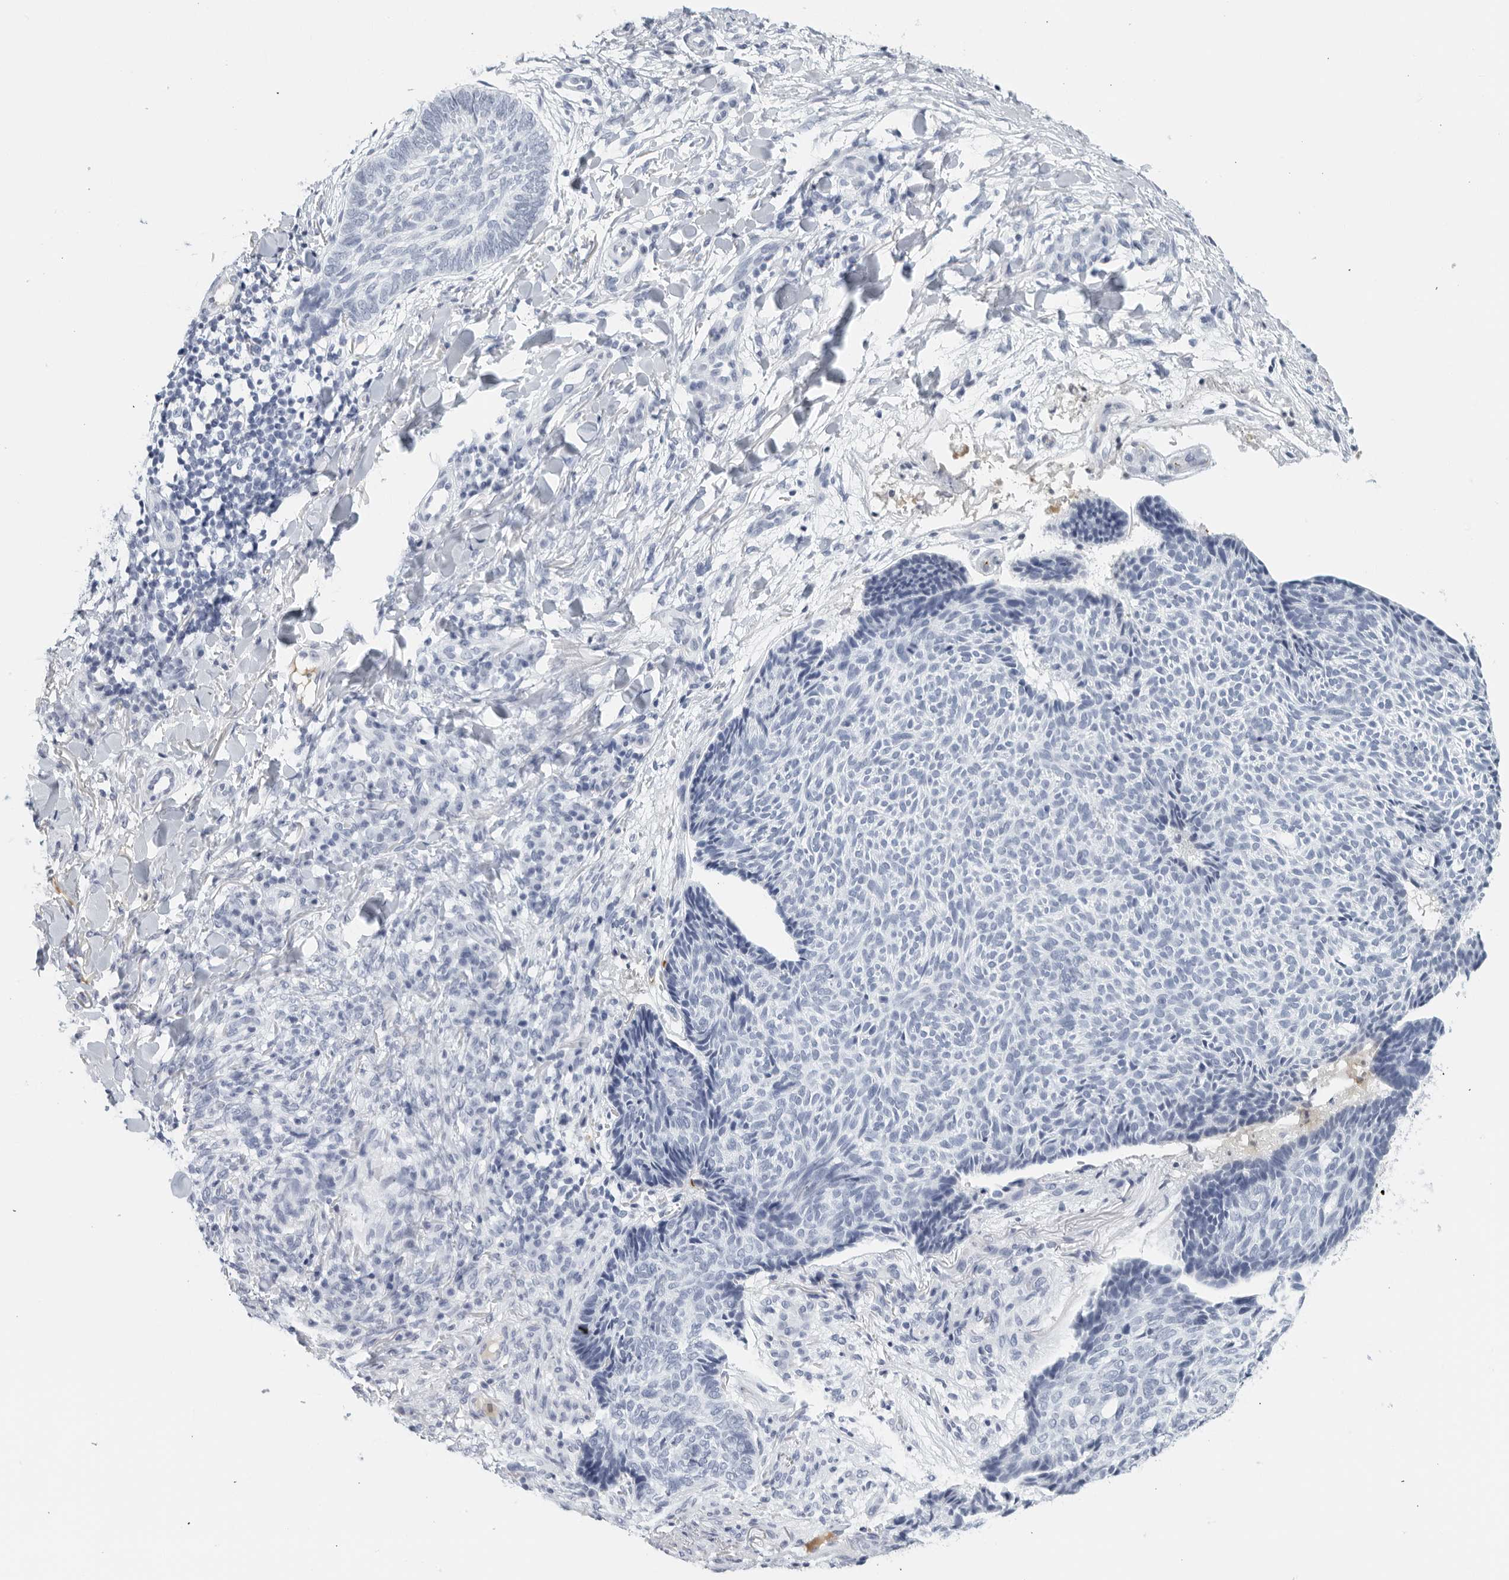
{"staining": {"intensity": "negative", "quantity": "none", "location": "none"}, "tissue": "skin cancer", "cell_type": "Tumor cells", "image_type": "cancer", "snomed": [{"axis": "morphology", "description": "Normal tissue, NOS"}, {"axis": "morphology", "description": "Basal cell carcinoma"}, {"axis": "topography", "description": "Skin"}], "caption": "Immunohistochemical staining of skin basal cell carcinoma exhibits no significant positivity in tumor cells.", "gene": "FGG", "patient": {"sex": "male", "age": 50}}